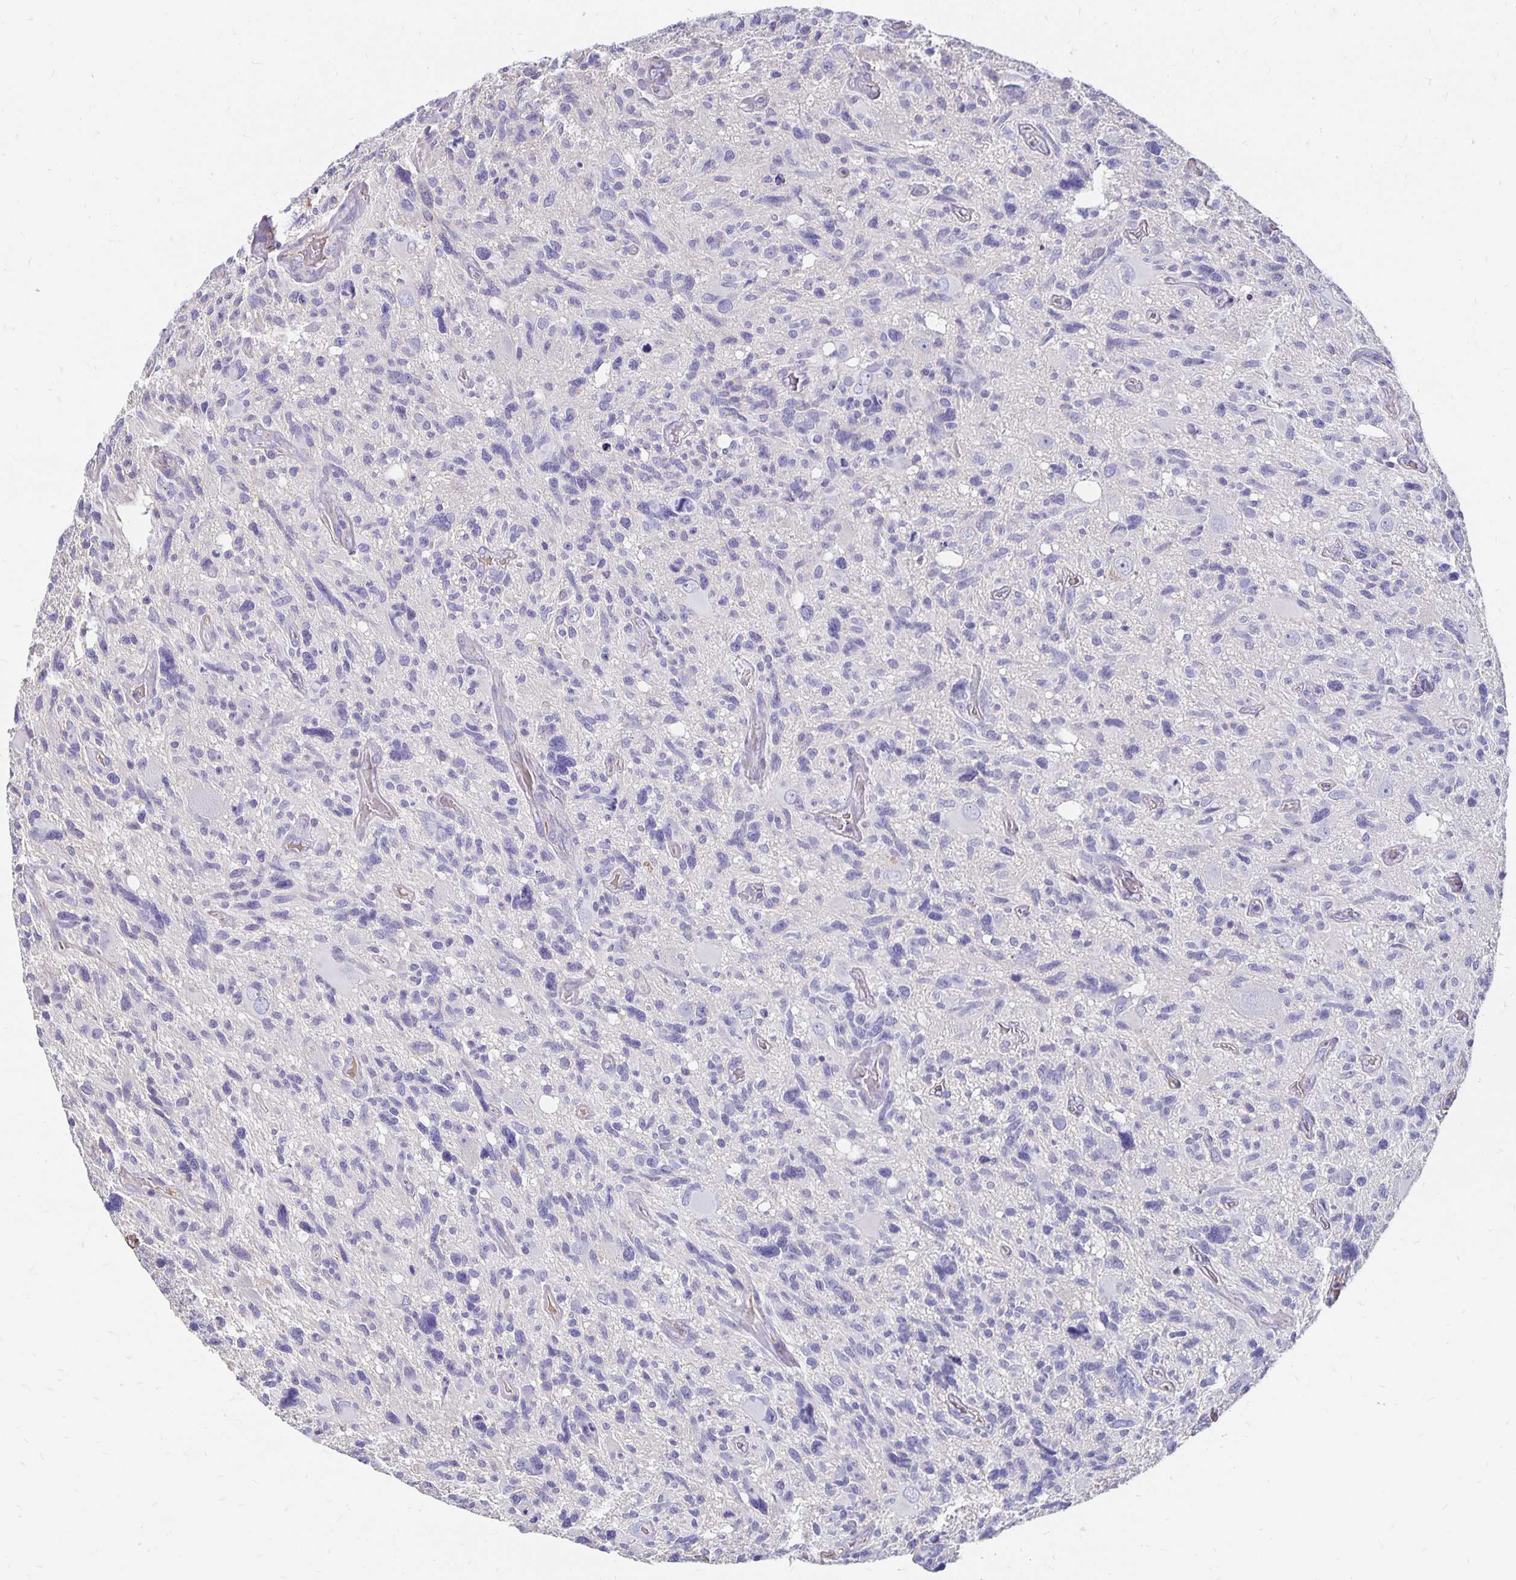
{"staining": {"intensity": "negative", "quantity": "none", "location": "none"}, "tissue": "glioma", "cell_type": "Tumor cells", "image_type": "cancer", "snomed": [{"axis": "morphology", "description": "Glioma, malignant, High grade"}, {"axis": "topography", "description": "Brain"}], "caption": "Image shows no significant protein positivity in tumor cells of malignant glioma (high-grade). (DAB (3,3'-diaminobenzidine) IHC, high magnification).", "gene": "APOB", "patient": {"sex": "male", "age": 49}}